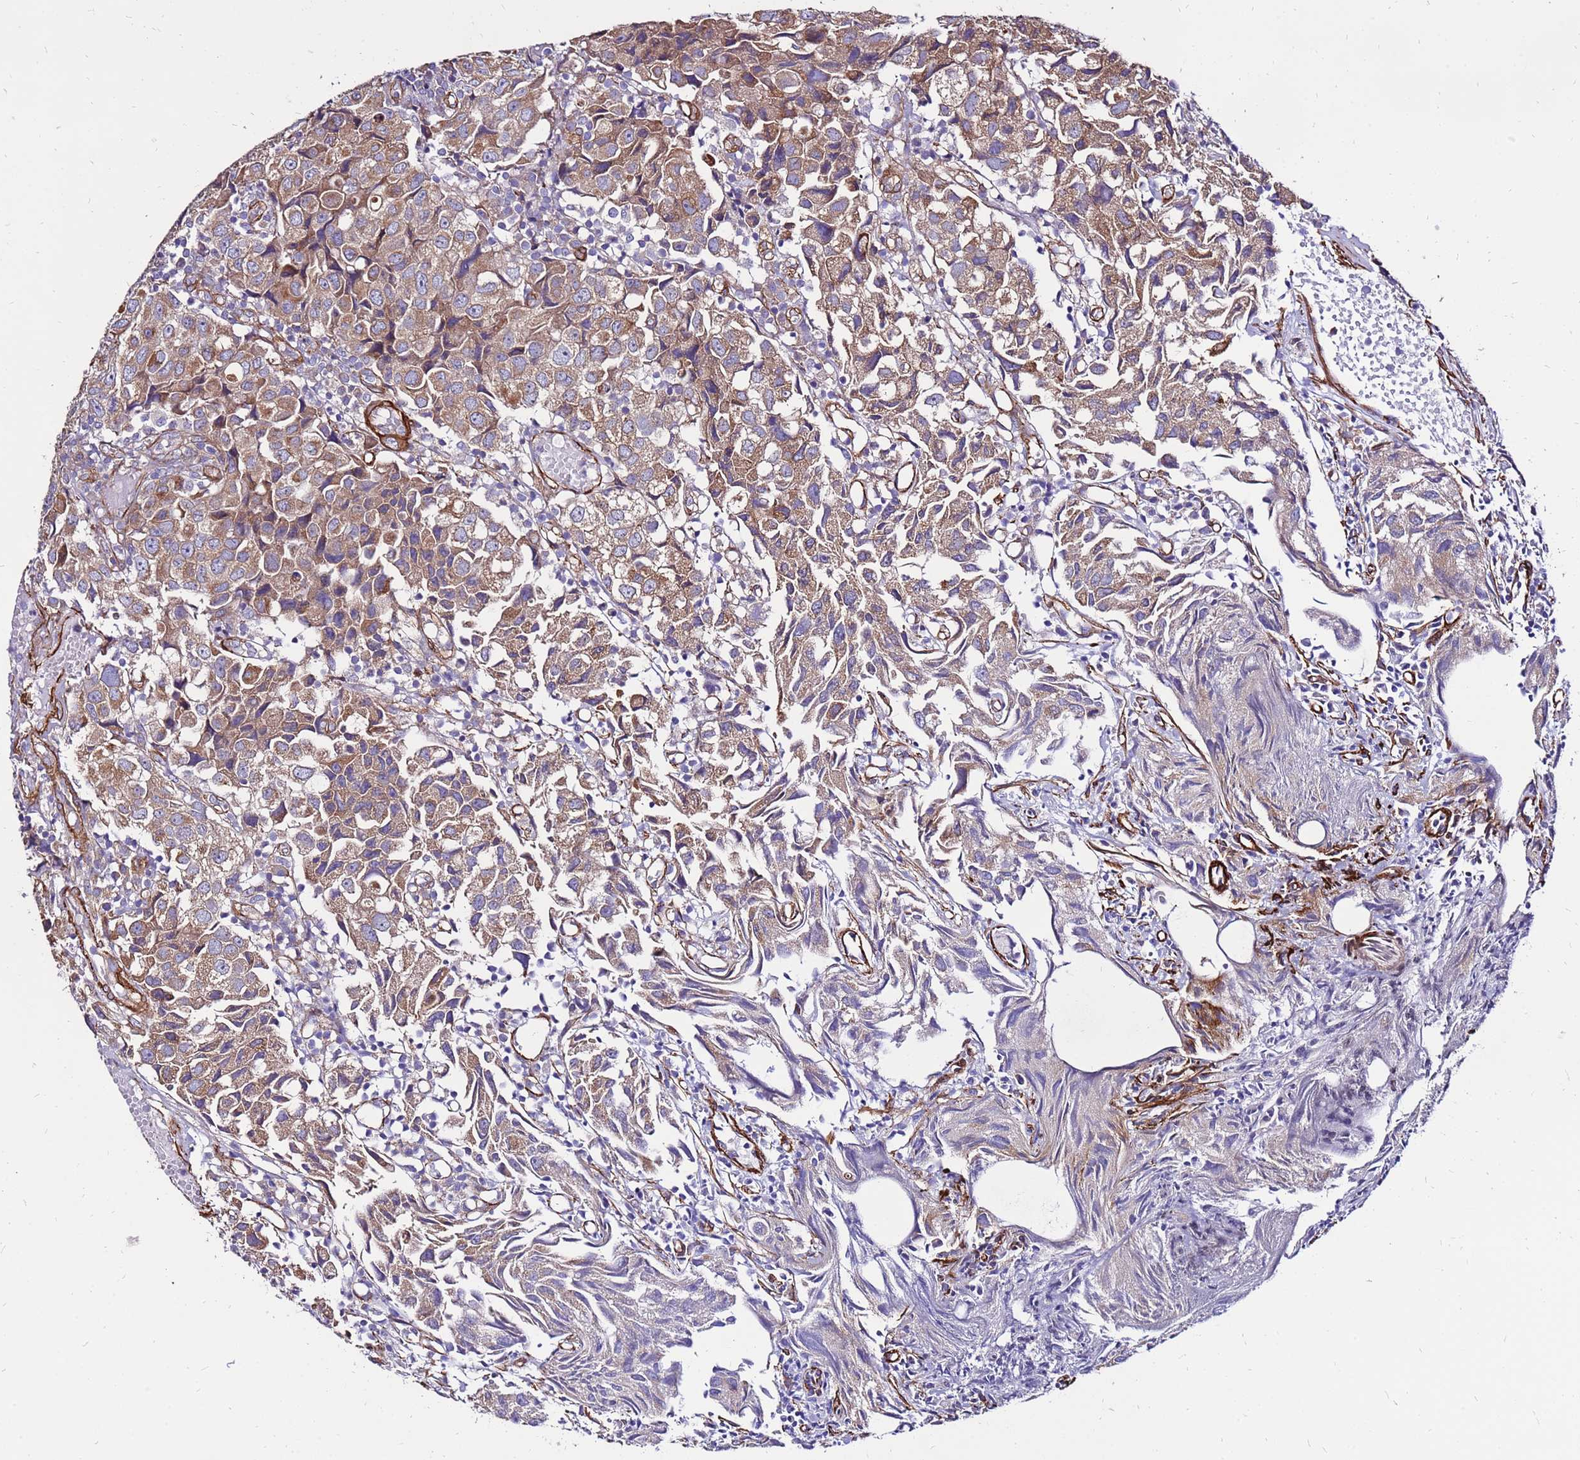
{"staining": {"intensity": "weak", "quantity": ">75%", "location": "cytoplasmic/membranous"}, "tissue": "urothelial cancer", "cell_type": "Tumor cells", "image_type": "cancer", "snomed": [{"axis": "morphology", "description": "Urothelial carcinoma, High grade"}, {"axis": "topography", "description": "Urinary bladder"}], "caption": "High-magnification brightfield microscopy of high-grade urothelial carcinoma stained with DAB (brown) and counterstained with hematoxylin (blue). tumor cells exhibit weak cytoplasmic/membranous expression is appreciated in about>75% of cells.", "gene": "EI24", "patient": {"sex": "female", "age": 75}}